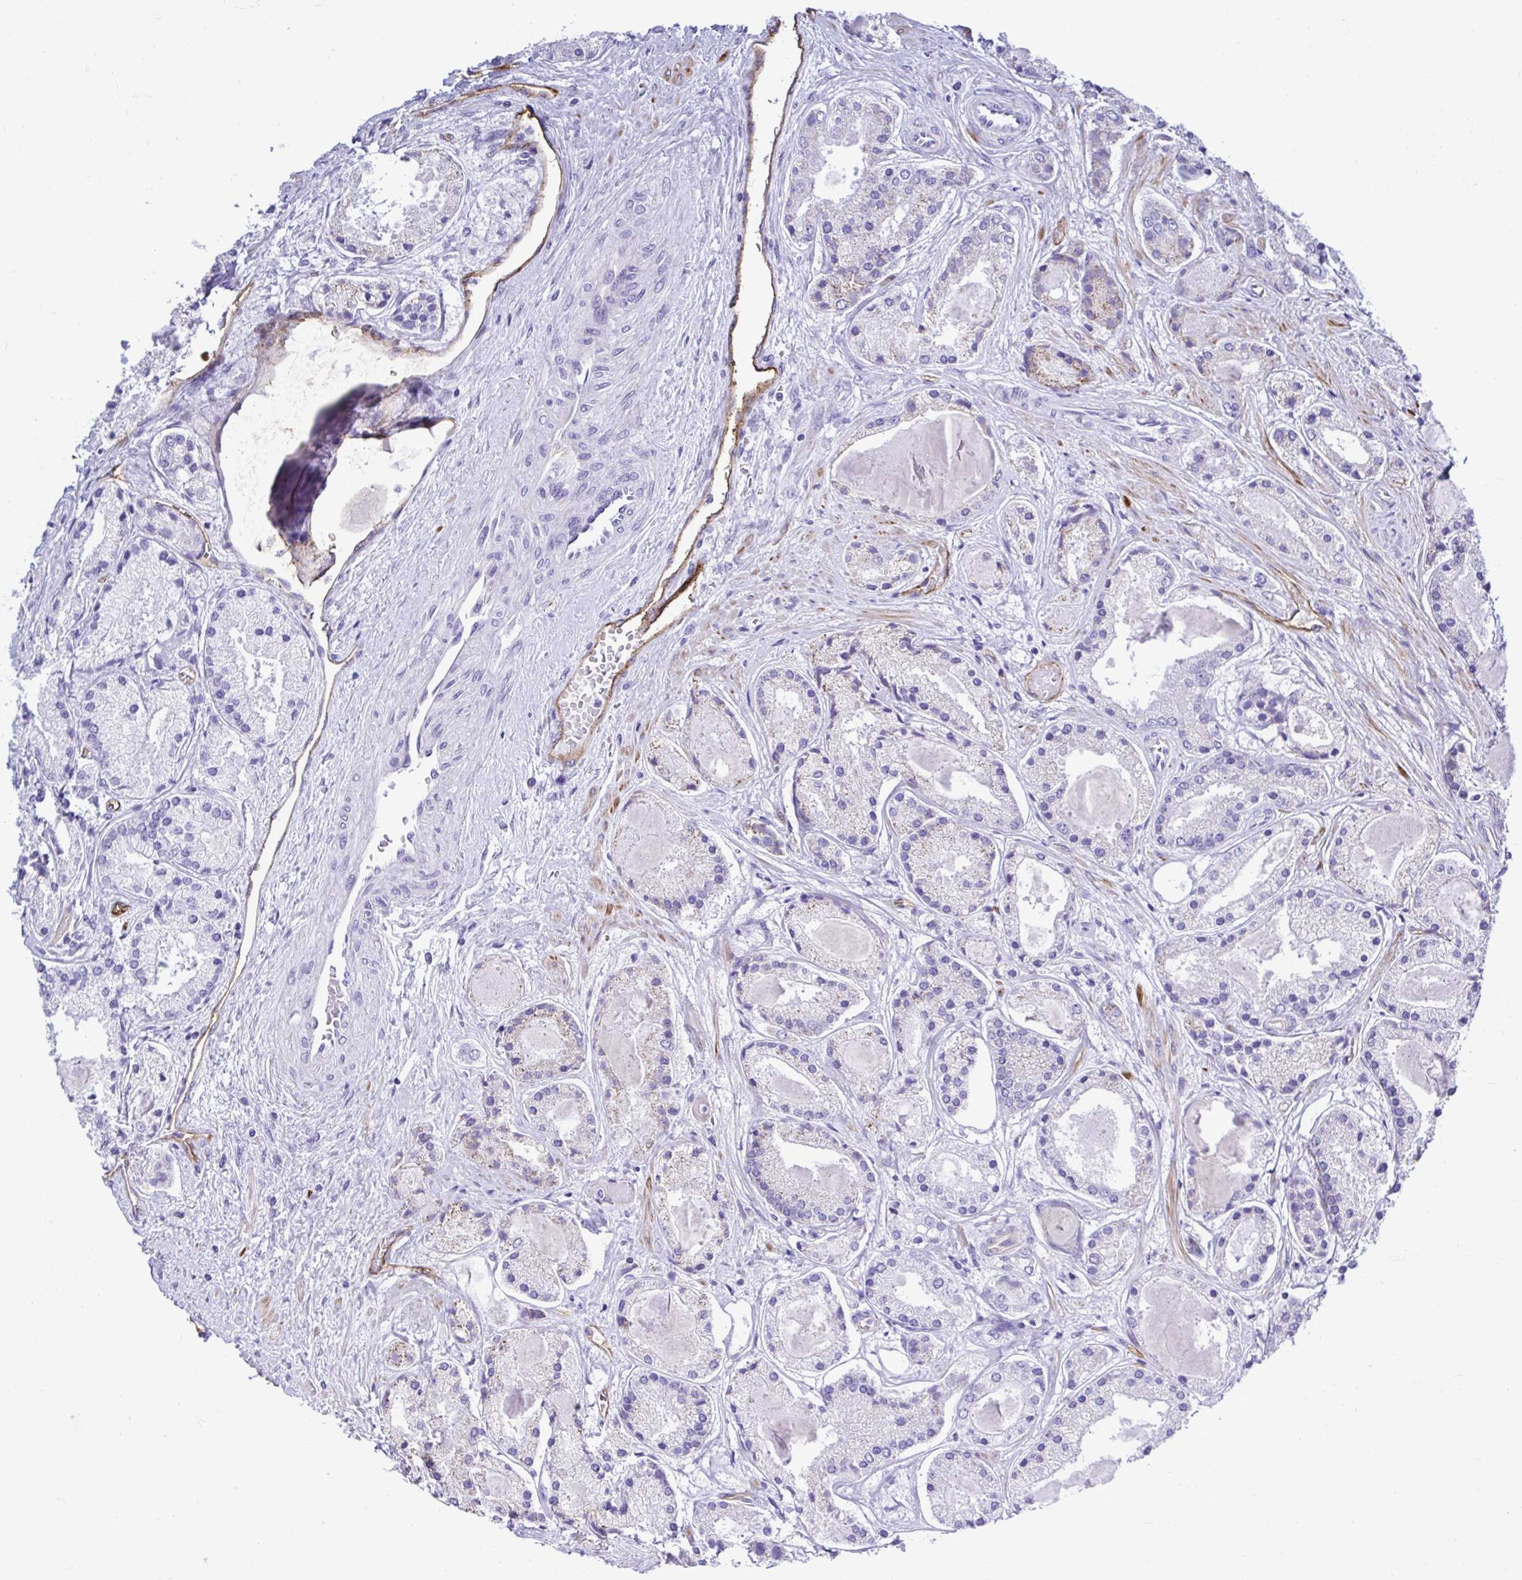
{"staining": {"intensity": "negative", "quantity": "none", "location": "none"}, "tissue": "prostate cancer", "cell_type": "Tumor cells", "image_type": "cancer", "snomed": [{"axis": "morphology", "description": "Adenocarcinoma, High grade"}, {"axis": "topography", "description": "Prostate"}], "caption": "A histopathology image of human adenocarcinoma (high-grade) (prostate) is negative for staining in tumor cells. The staining was performed using DAB to visualize the protein expression in brown, while the nuclei were stained in blue with hematoxylin (Magnification: 20x).", "gene": "ABCG2", "patient": {"sex": "male", "age": 67}}